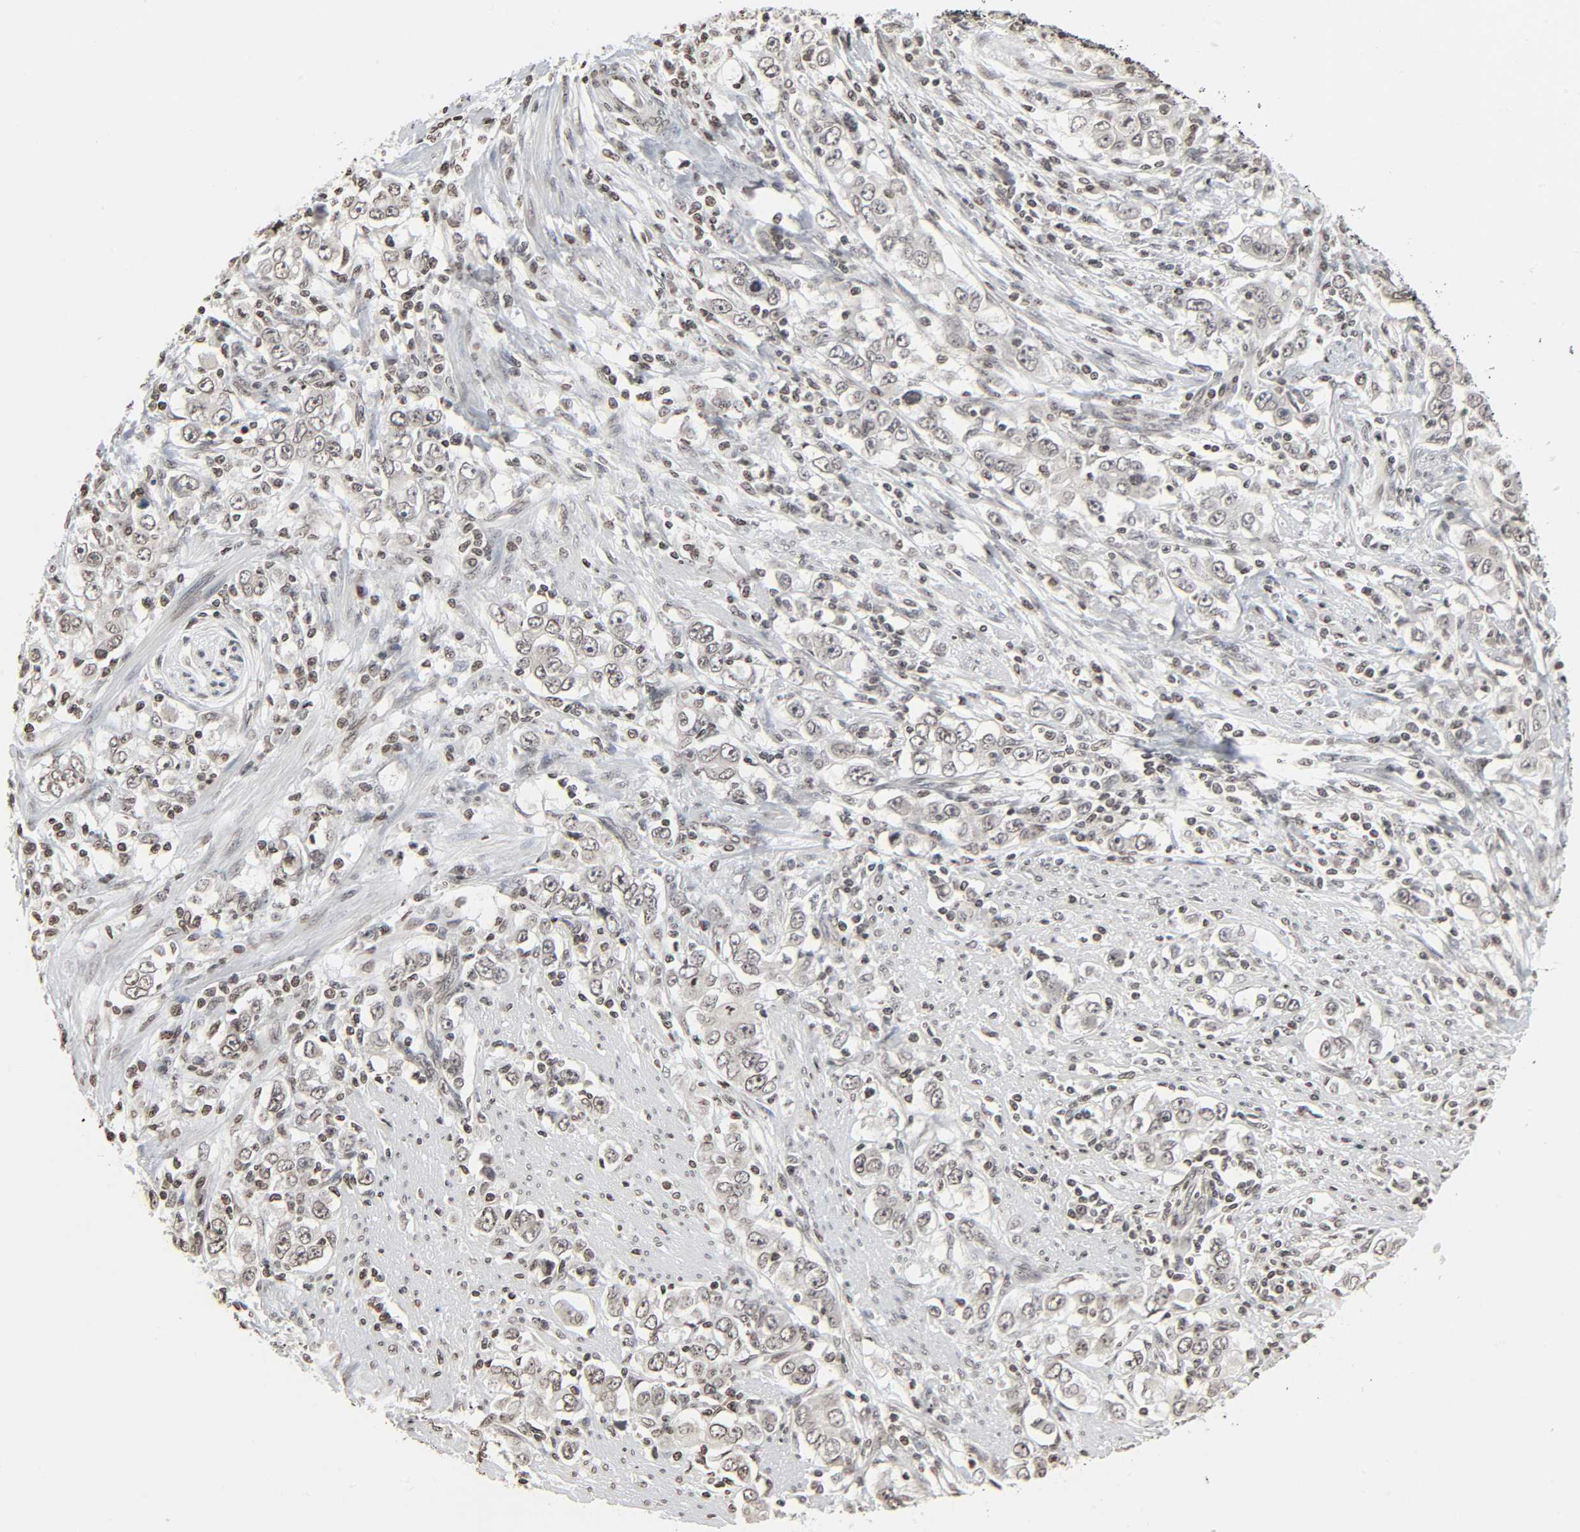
{"staining": {"intensity": "weak", "quantity": ">75%", "location": "nuclear"}, "tissue": "stomach cancer", "cell_type": "Tumor cells", "image_type": "cancer", "snomed": [{"axis": "morphology", "description": "Adenocarcinoma, NOS"}, {"axis": "topography", "description": "Stomach, lower"}], "caption": "A high-resolution photomicrograph shows immunohistochemistry (IHC) staining of stomach cancer, which displays weak nuclear positivity in about >75% of tumor cells. (DAB IHC, brown staining for protein, blue staining for nuclei).", "gene": "ELAVL1", "patient": {"sex": "female", "age": 72}}